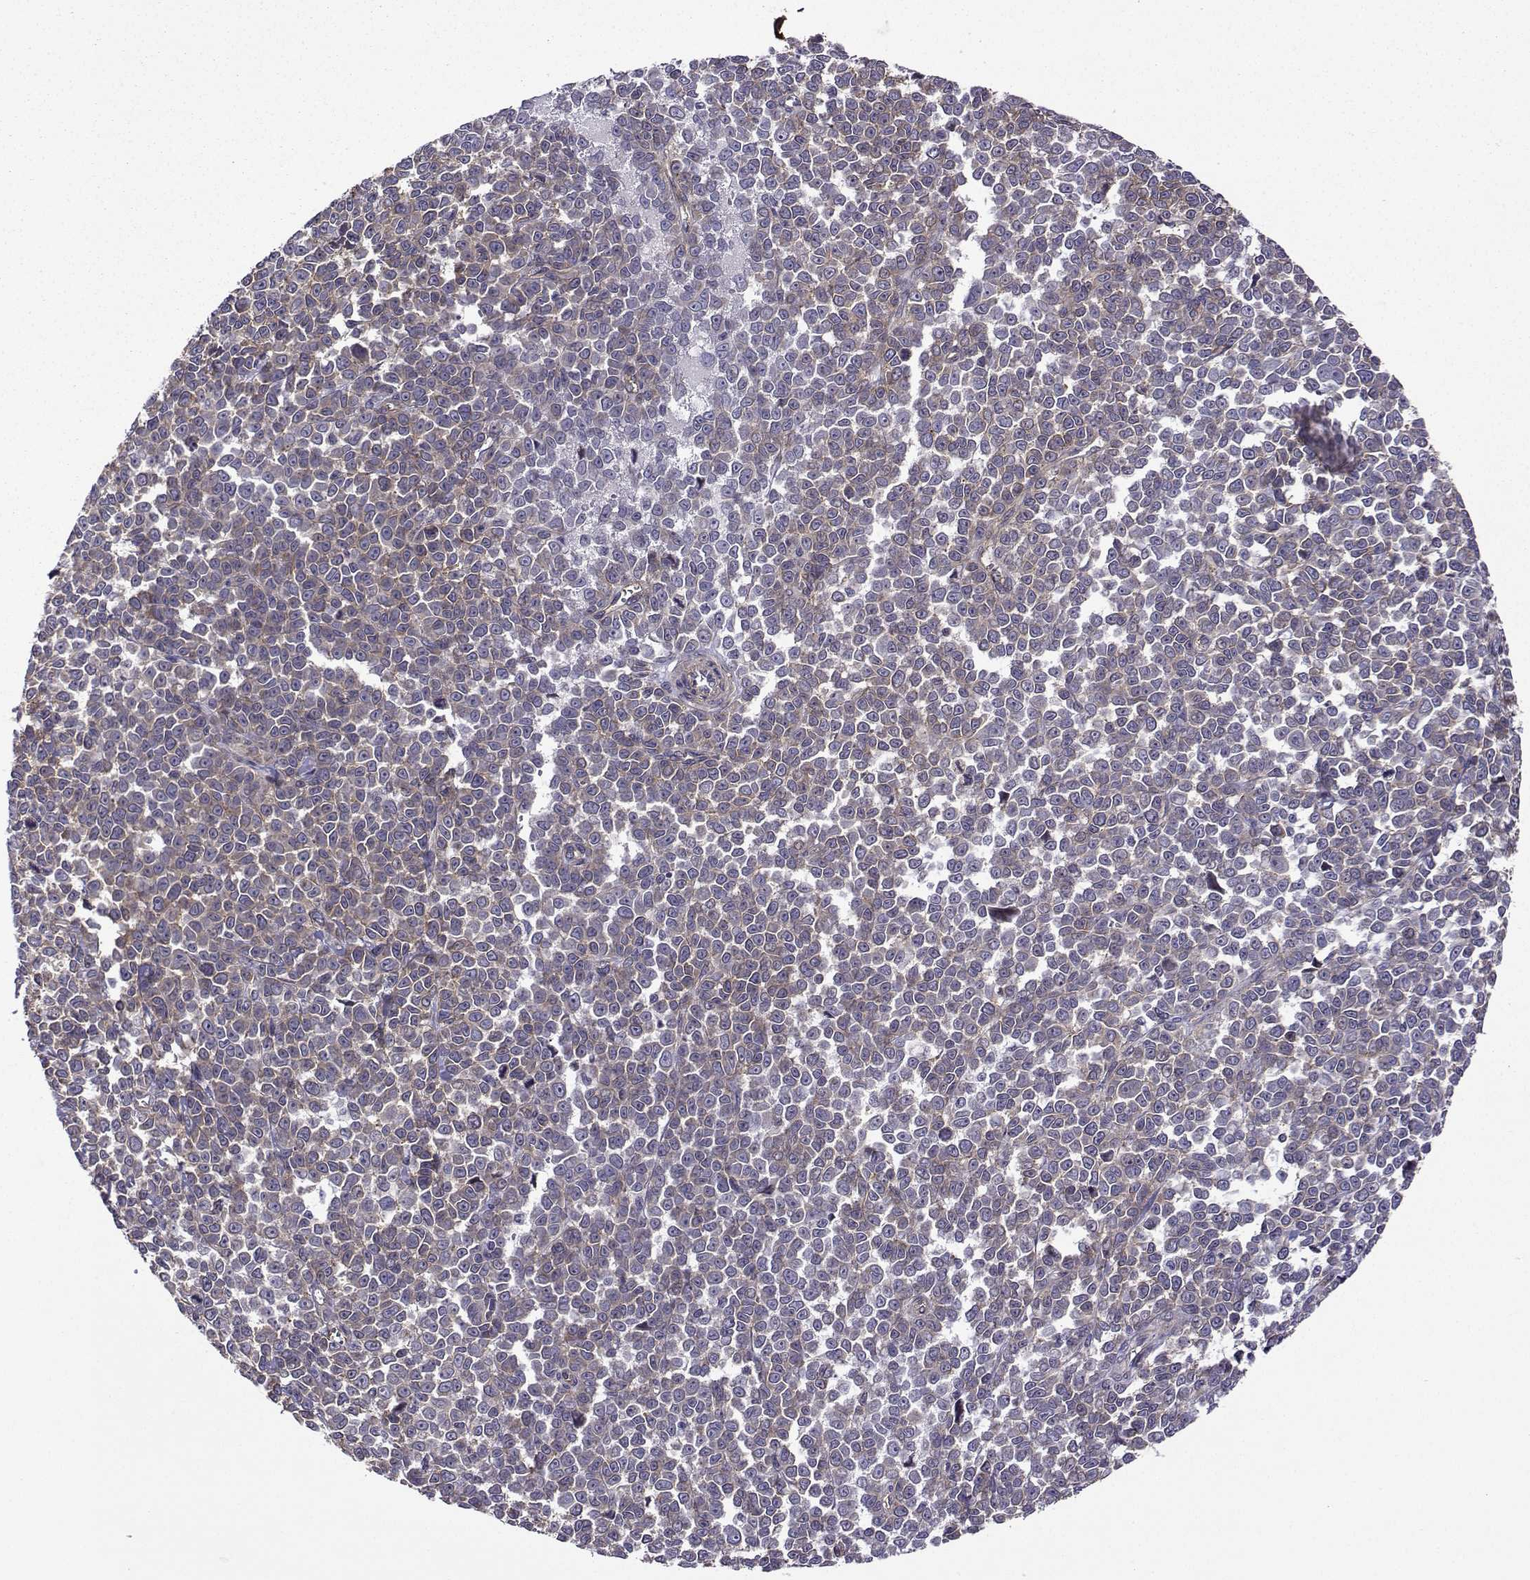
{"staining": {"intensity": "weak", "quantity": "<25%", "location": "cytoplasmic/membranous"}, "tissue": "melanoma", "cell_type": "Tumor cells", "image_type": "cancer", "snomed": [{"axis": "morphology", "description": "Malignant melanoma, NOS"}, {"axis": "topography", "description": "Skin"}], "caption": "A high-resolution photomicrograph shows immunohistochemistry (IHC) staining of malignant melanoma, which demonstrates no significant positivity in tumor cells. (DAB IHC, high magnification).", "gene": "ITGB8", "patient": {"sex": "female", "age": 95}}